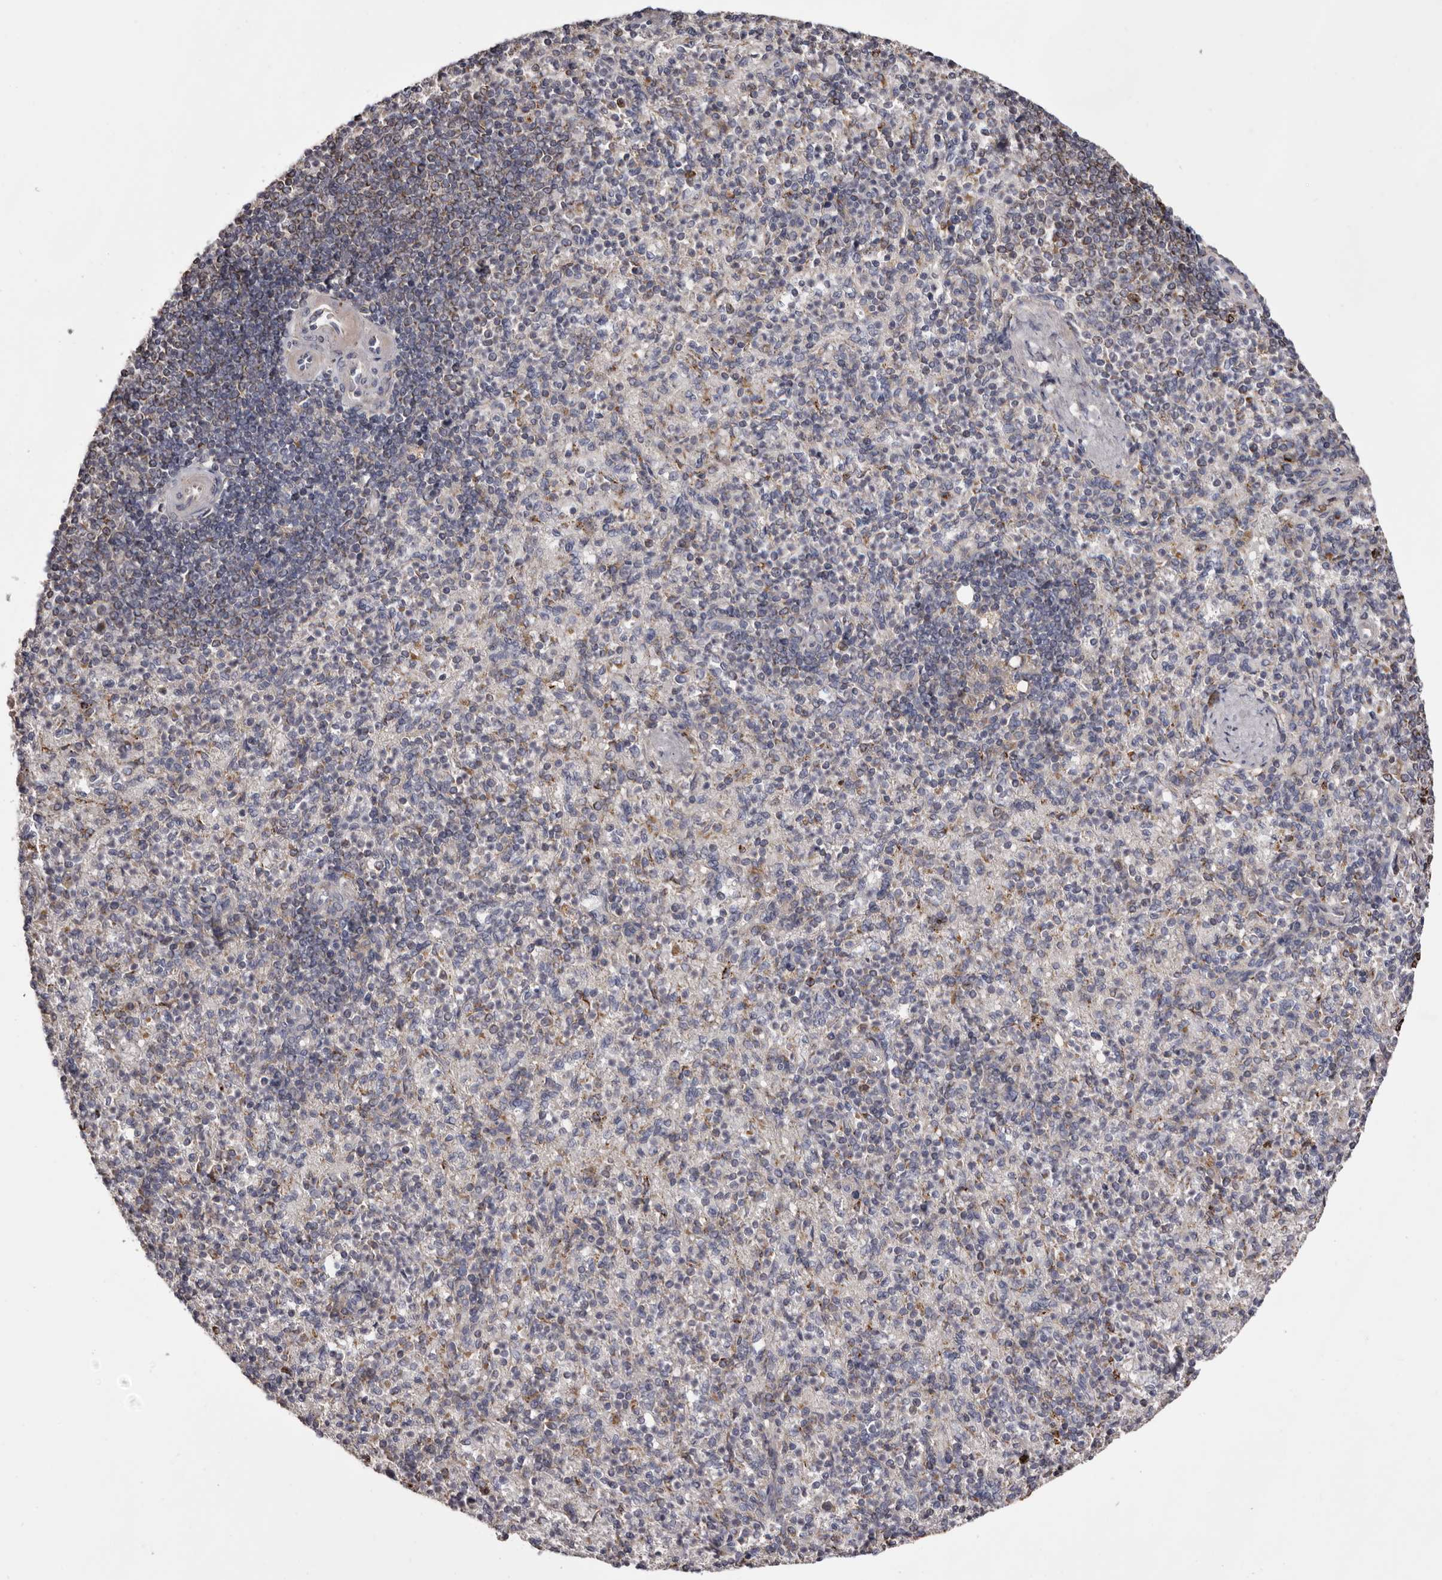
{"staining": {"intensity": "weak", "quantity": "<25%", "location": "cytoplasmic/membranous"}, "tissue": "spleen", "cell_type": "Cells in red pulp", "image_type": "normal", "snomed": [{"axis": "morphology", "description": "Normal tissue, NOS"}, {"axis": "topography", "description": "Spleen"}], "caption": "High power microscopy micrograph of an IHC photomicrograph of unremarkable spleen, revealing no significant positivity in cells in red pulp. The staining is performed using DAB brown chromogen with nuclei counter-stained in using hematoxylin.", "gene": "MECR", "patient": {"sex": "female", "age": 74}}